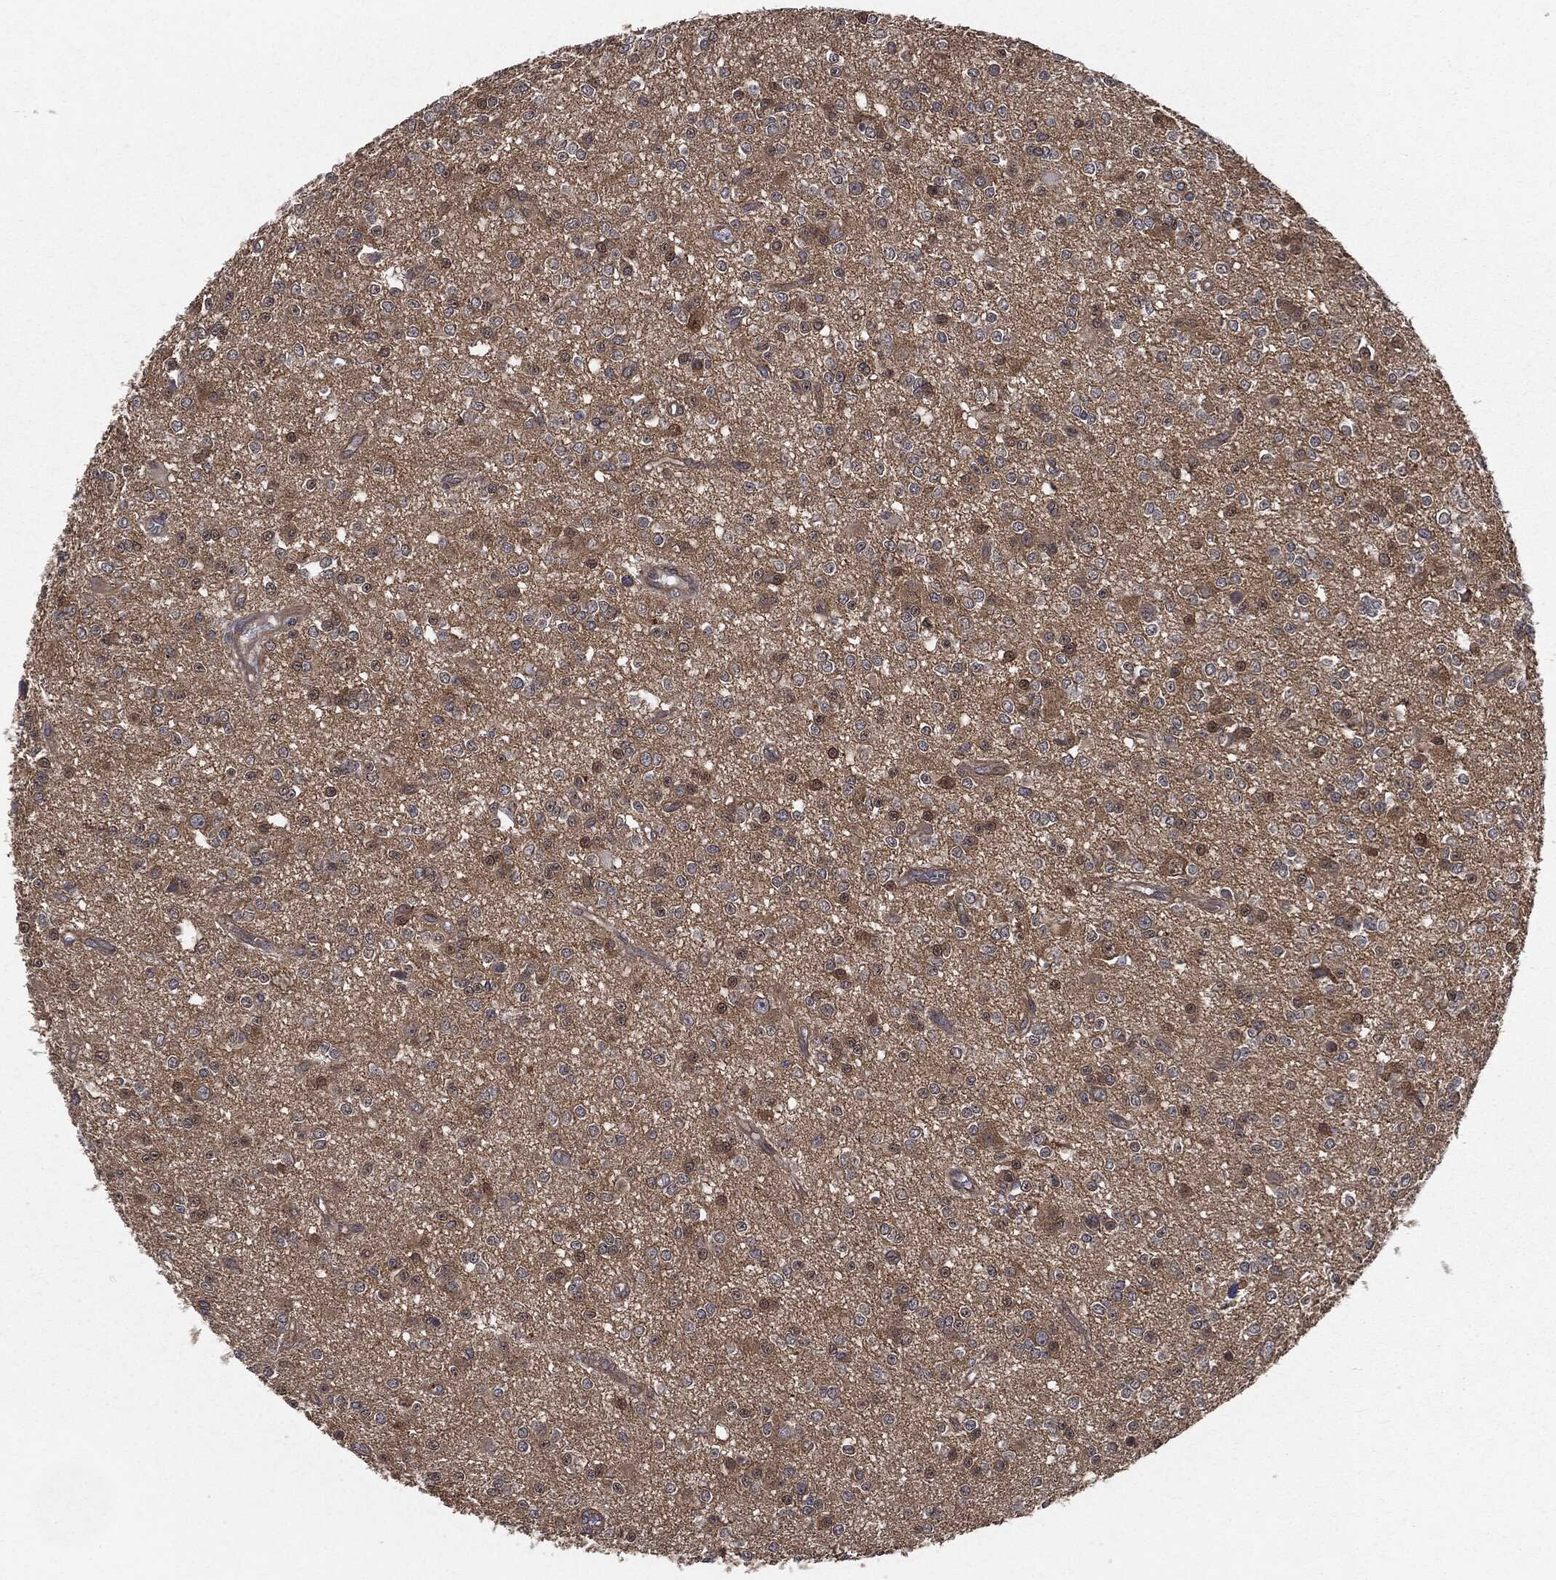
{"staining": {"intensity": "negative", "quantity": "none", "location": "none"}, "tissue": "glioma", "cell_type": "Tumor cells", "image_type": "cancer", "snomed": [{"axis": "morphology", "description": "Glioma, malignant, Low grade"}, {"axis": "topography", "description": "Brain"}], "caption": "The immunohistochemistry image has no significant positivity in tumor cells of glioma tissue.", "gene": "EPS15L1", "patient": {"sex": "female", "age": 45}}